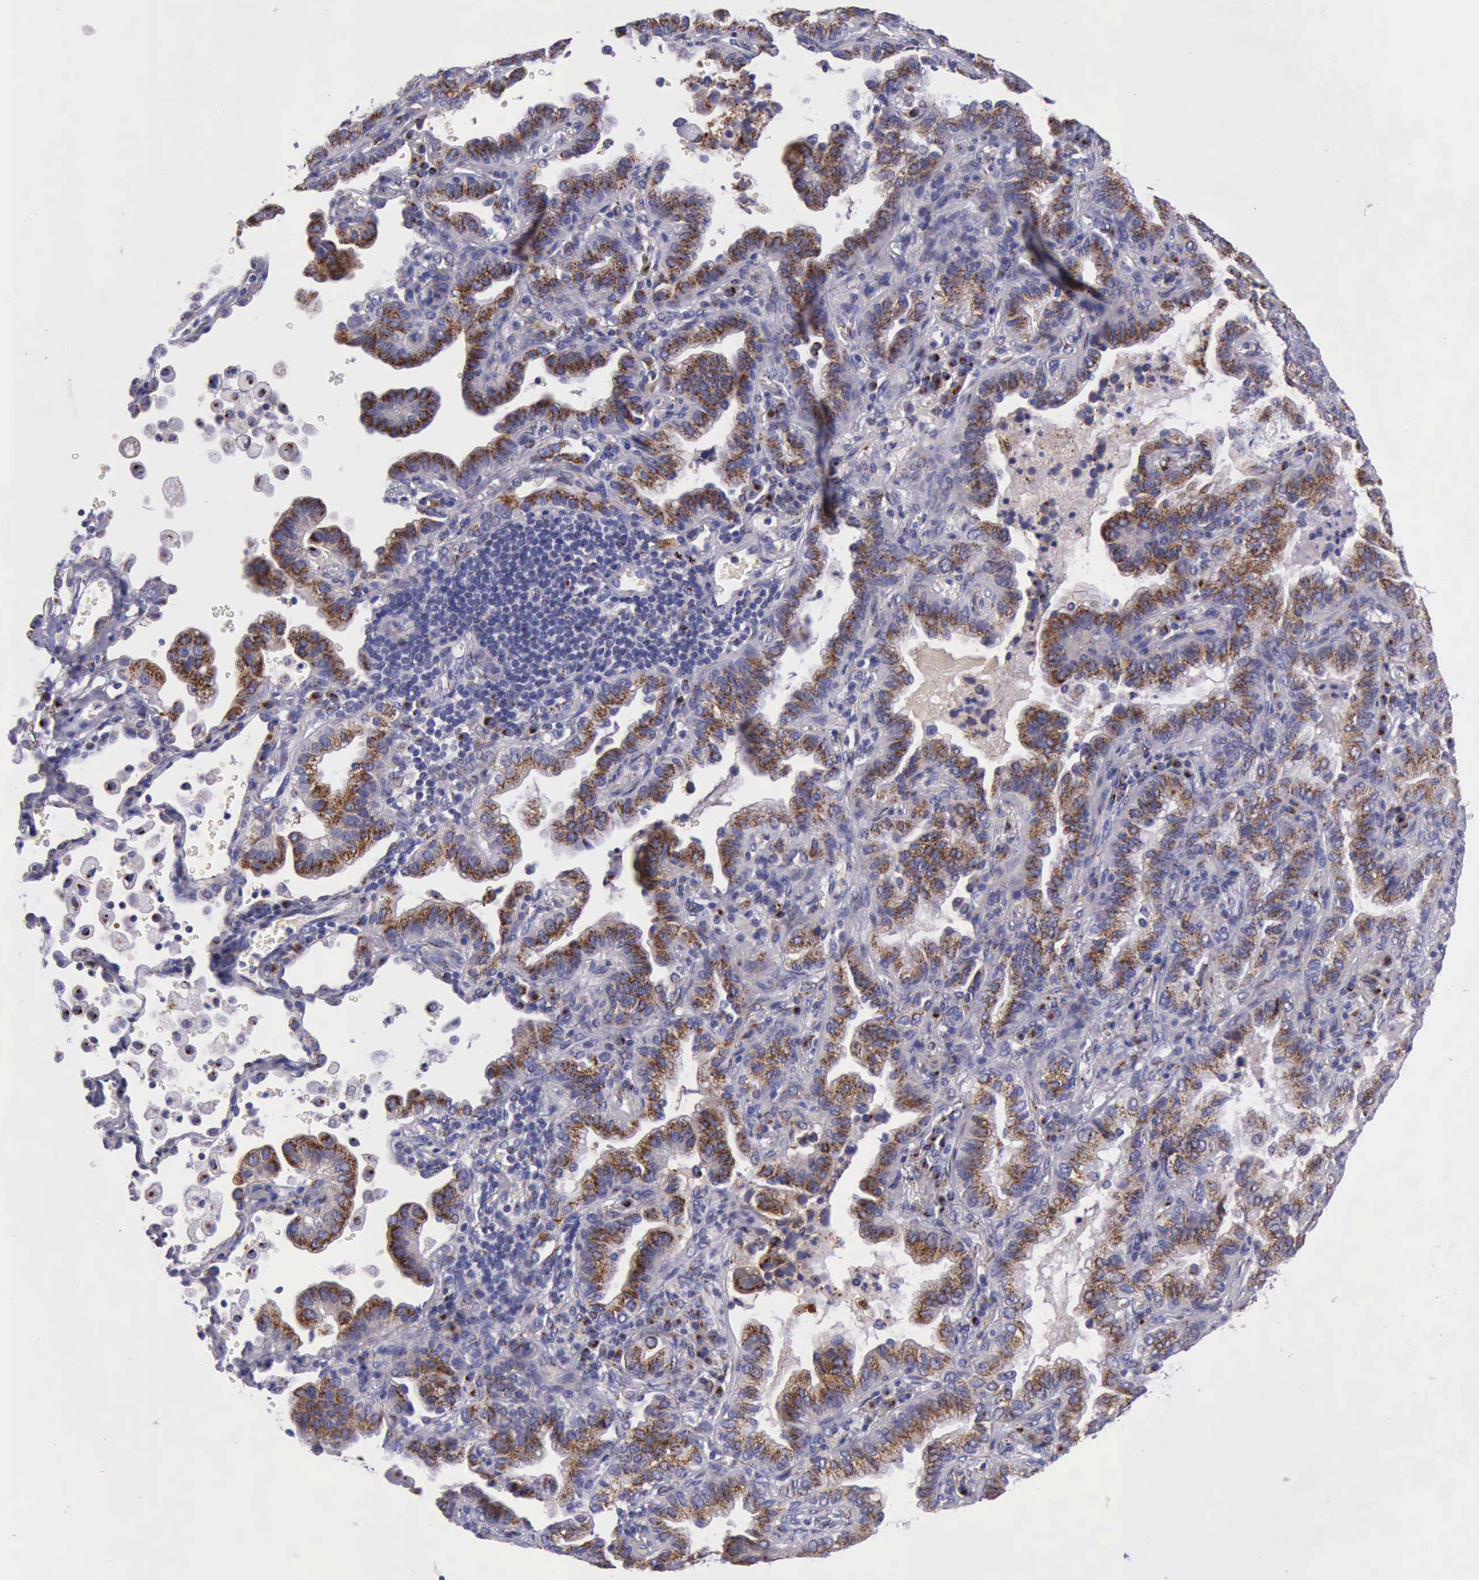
{"staining": {"intensity": "strong", "quantity": ">75%", "location": "cytoplasmic/membranous"}, "tissue": "lung cancer", "cell_type": "Tumor cells", "image_type": "cancer", "snomed": [{"axis": "morphology", "description": "Adenocarcinoma, NOS"}, {"axis": "topography", "description": "Lung"}], "caption": "DAB (3,3'-diaminobenzidine) immunohistochemical staining of human lung cancer exhibits strong cytoplasmic/membranous protein expression in about >75% of tumor cells.", "gene": "GOLGA5", "patient": {"sex": "female", "age": 50}}